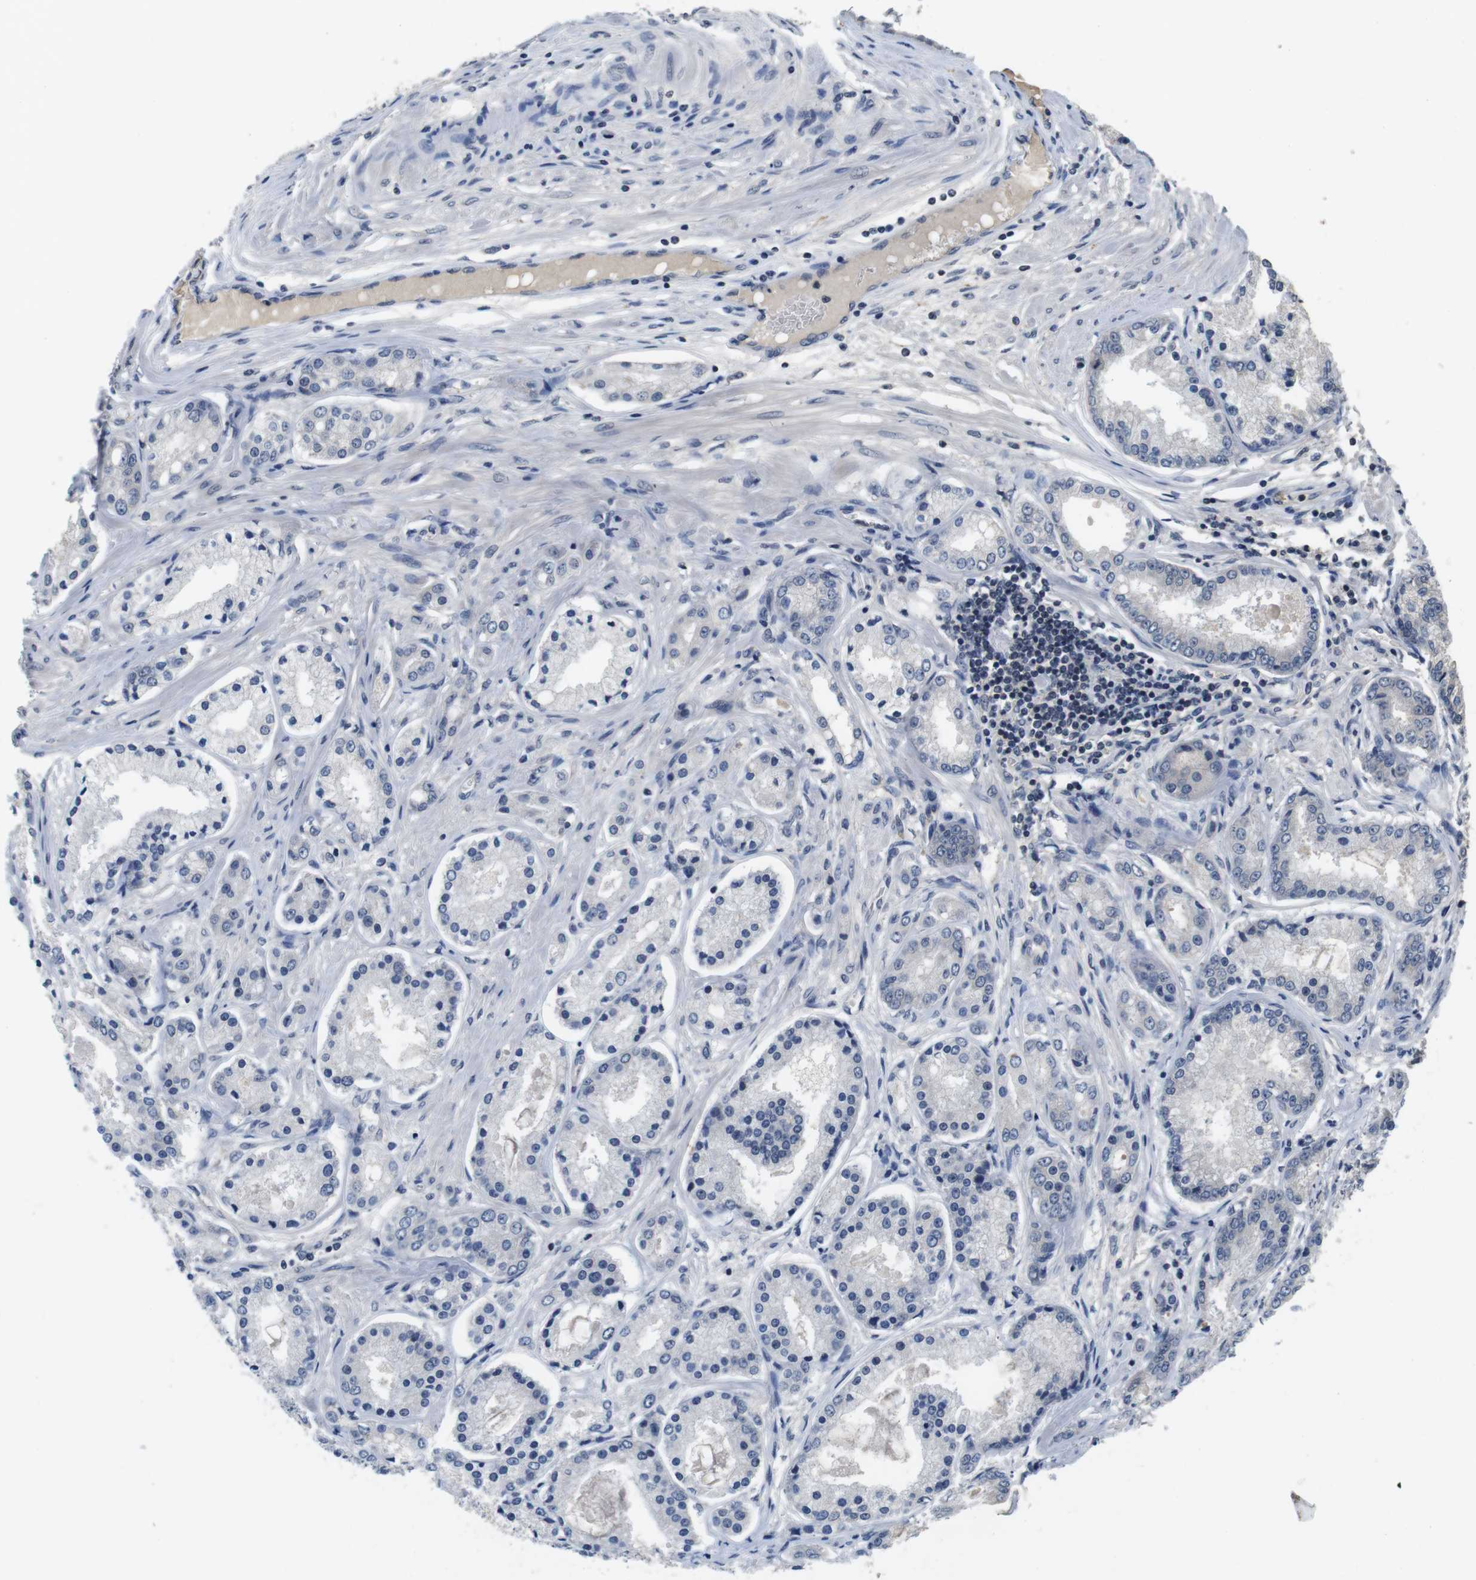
{"staining": {"intensity": "negative", "quantity": "none", "location": "none"}, "tissue": "prostate cancer", "cell_type": "Tumor cells", "image_type": "cancer", "snomed": [{"axis": "morphology", "description": "Adenocarcinoma, High grade"}, {"axis": "topography", "description": "Prostate"}], "caption": "Immunohistochemical staining of high-grade adenocarcinoma (prostate) reveals no significant expression in tumor cells. (DAB (3,3'-diaminobenzidine) immunohistochemistry (IHC) visualized using brightfield microscopy, high magnification).", "gene": "FADD", "patient": {"sex": "male", "age": 59}}